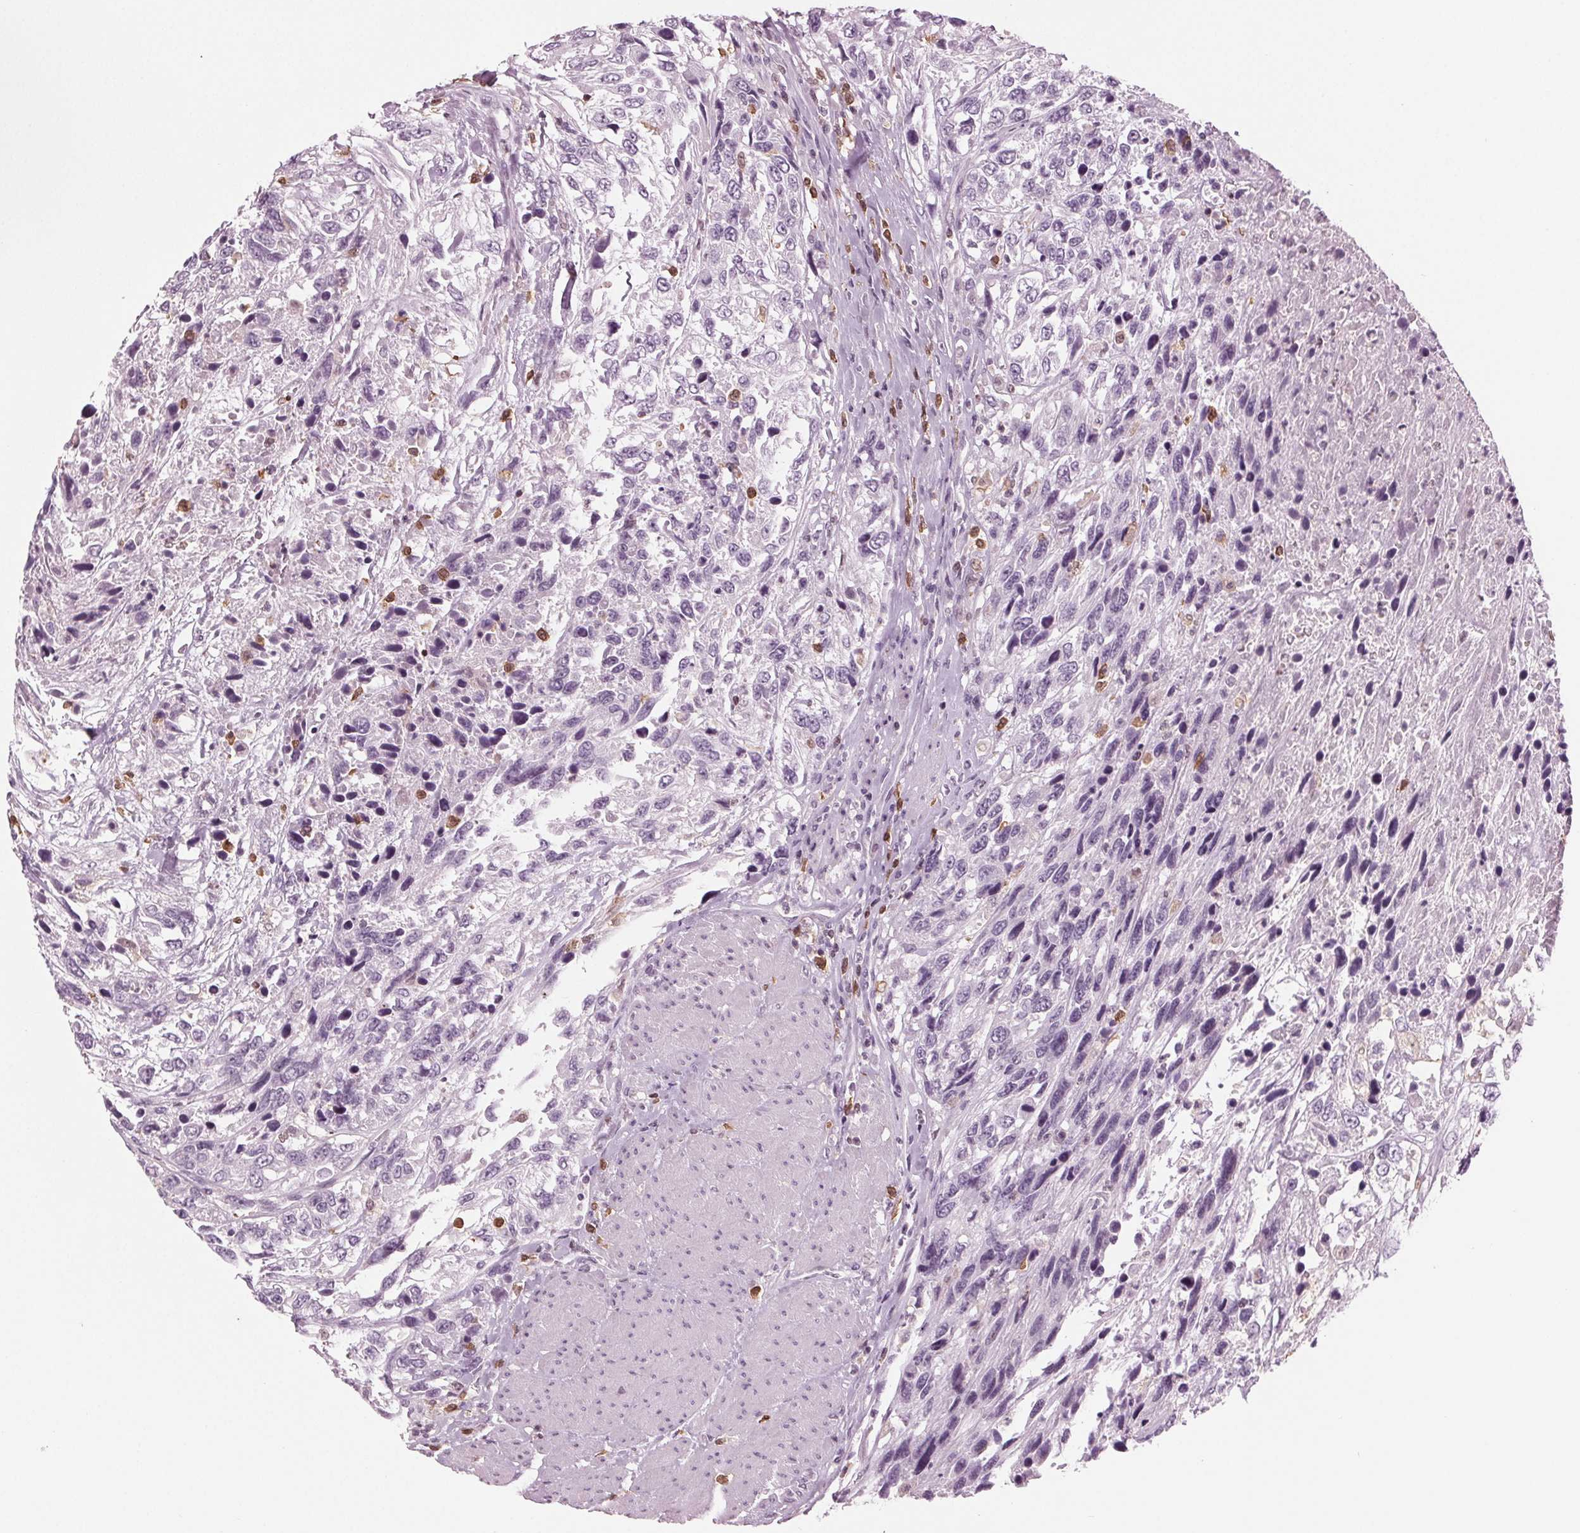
{"staining": {"intensity": "negative", "quantity": "none", "location": "none"}, "tissue": "urothelial cancer", "cell_type": "Tumor cells", "image_type": "cancer", "snomed": [{"axis": "morphology", "description": "Urothelial carcinoma, High grade"}, {"axis": "topography", "description": "Urinary bladder"}], "caption": "DAB immunohistochemical staining of urothelial cancer exhibits no significant positivity in tumor cells.", "gene": "BTLA", "patient": {"sex": "female", "age": 70}}